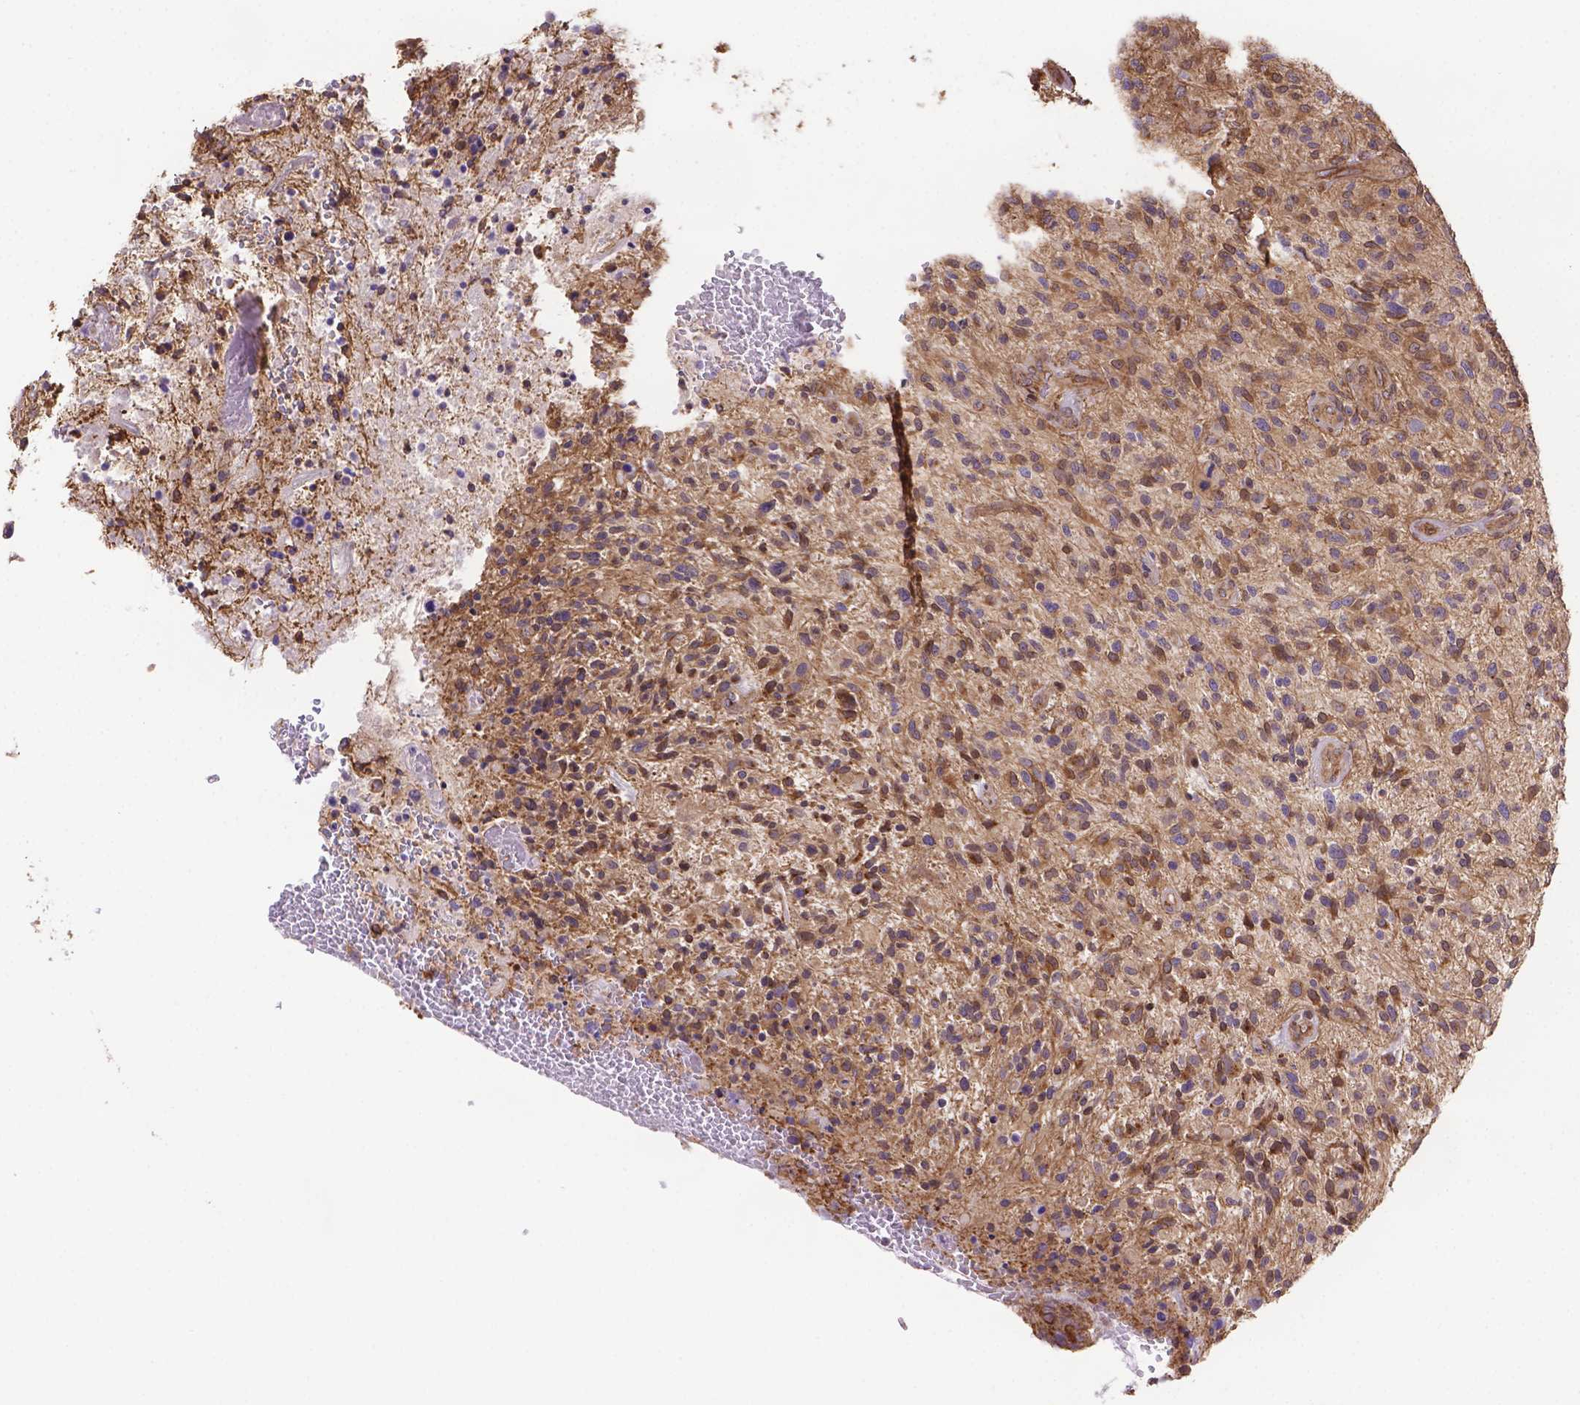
{"staining": {"intensity": "weak", "quantity": ">75%", "location": "cytoplasmic/membranous"}, "tissue": "glioma", "cell_type": "Tumor cells", "image_type": "cancer", "snomed": [{"axis": "morphology", "description": "Glioma, malignant, High grade"}, {"axis": "topography", "description": "Brain"}], "caption": "A low amount of weak cytoplasmic/membranous staining is appreciated in about >75% of tumor cells in malignant glioma (high-grade) tissue.", "gene": "YAP1", "patient": {"sex": "male", "age": 47}}